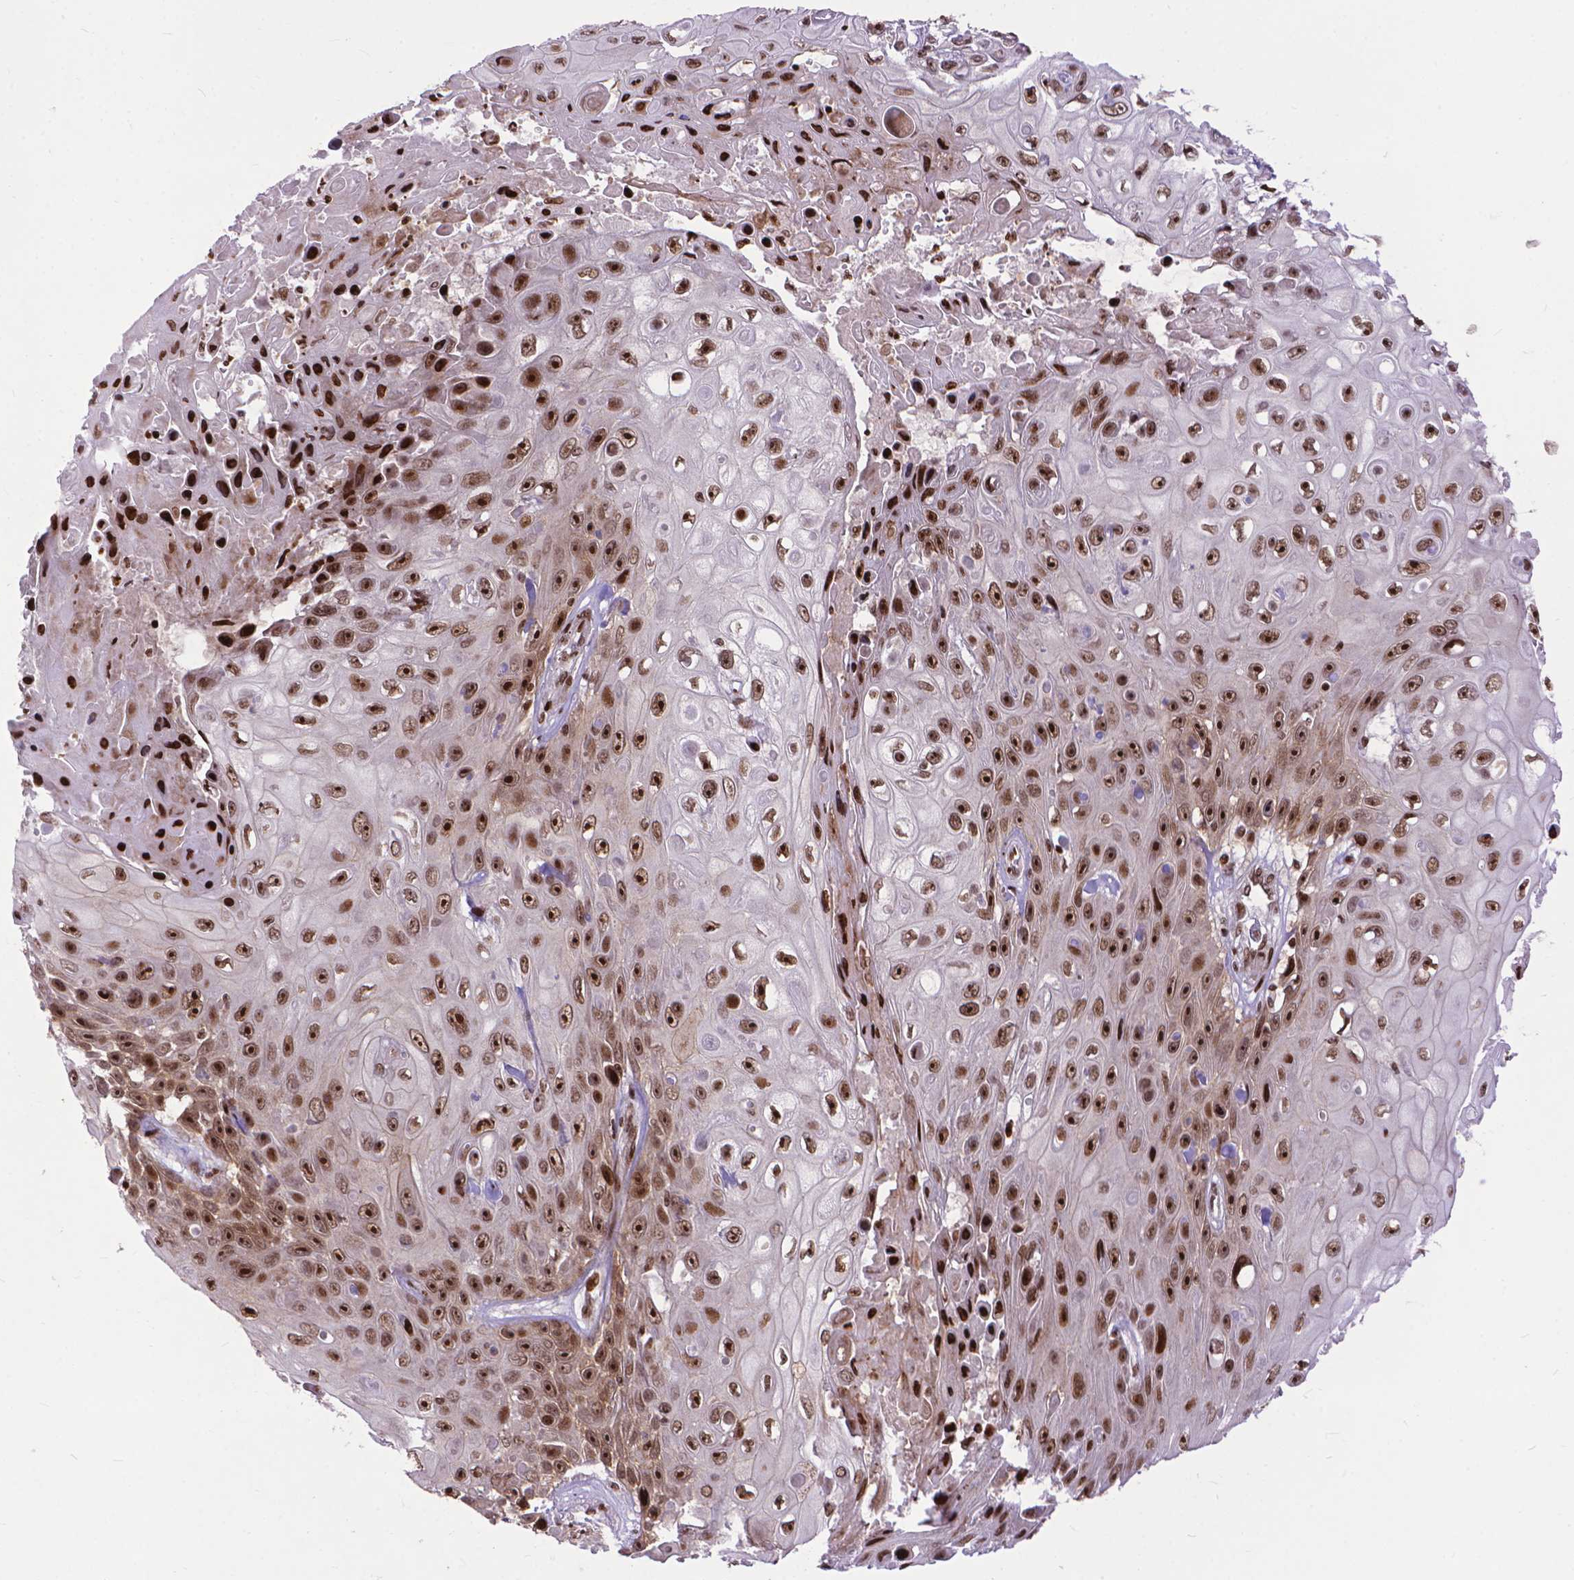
{"staining": {"intensity": "strong", "quantity": ">75%", "location": "nuclear"}, "tissue": "skin cancer", "cell_type": "Tumor cells", "image_type": "cancer", "snomed": [{"axis": "morphology", "description": "Squamous cell carcinoma, NOS"}, {"axis": "topography", "description": "Skin"}], "caption": "About >75% of tumor cells in human skin squamous cell carcinoma show strong nuclear protein expression as visualized by brown immunohistochemical staining.", "gene": "AMER1", "patient": {"sex": "male", "age": 82}}